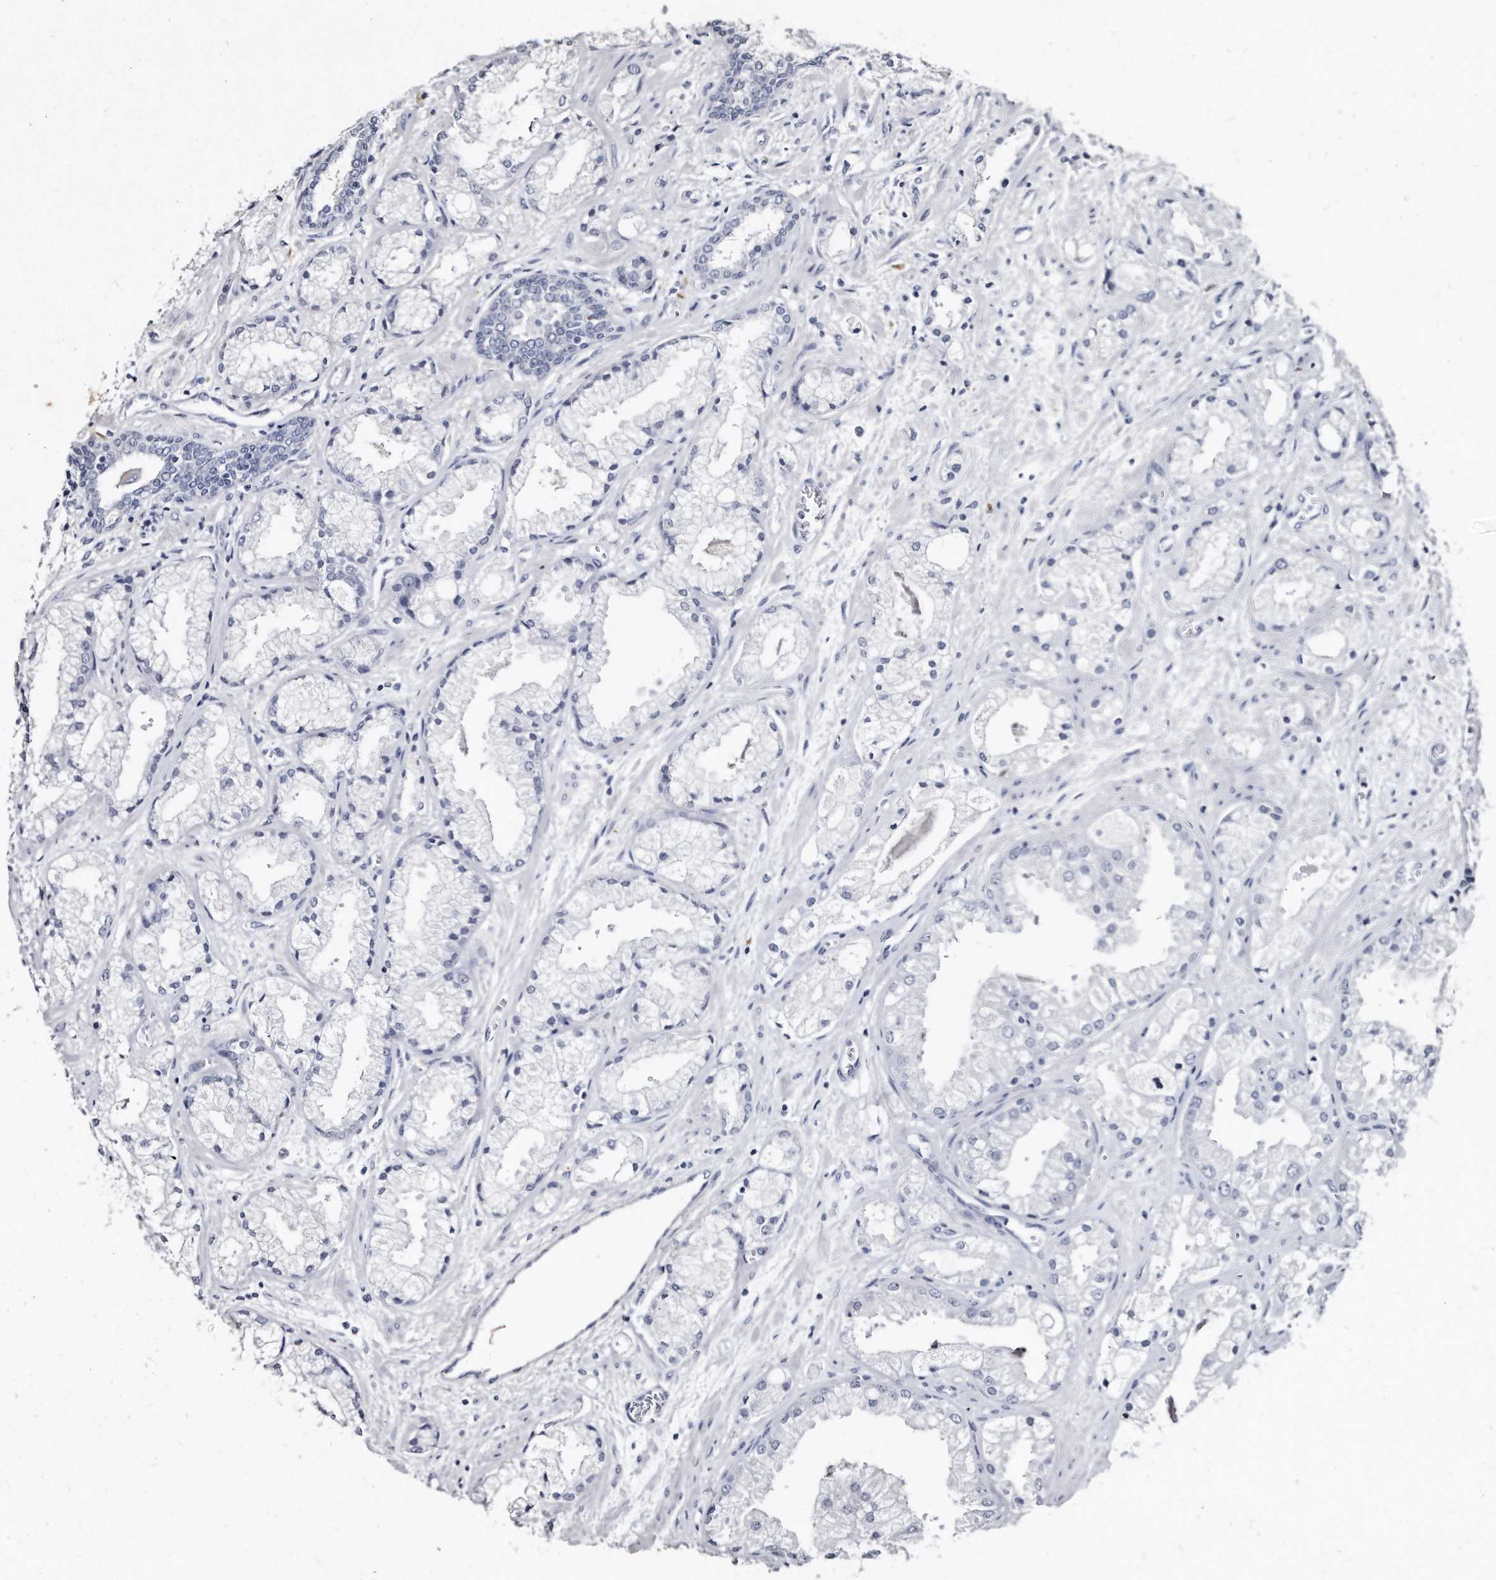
{"staining": {"intensity": "negative", "quantity": "none", "location": "none"}, "tissue": "prostate cancer", "cell_type": "Tumor cells", "image_type": "cancer", "snomed": [{"axis": "morphology", "description": "Adenocarcinoma, High grade"}, {"axis": "topography", "description": "Prostate"}], "caption": "Tumor cells show no significant protein positivity in prostate high-grade adenocarcinoma. (DAB (3,3'-diaminobenzidine) immunohistochemistry (IHC) with hematoxylin counter stain).", "gene": "KLHDC3", "patient": {"sex": "male", "age": 50}}